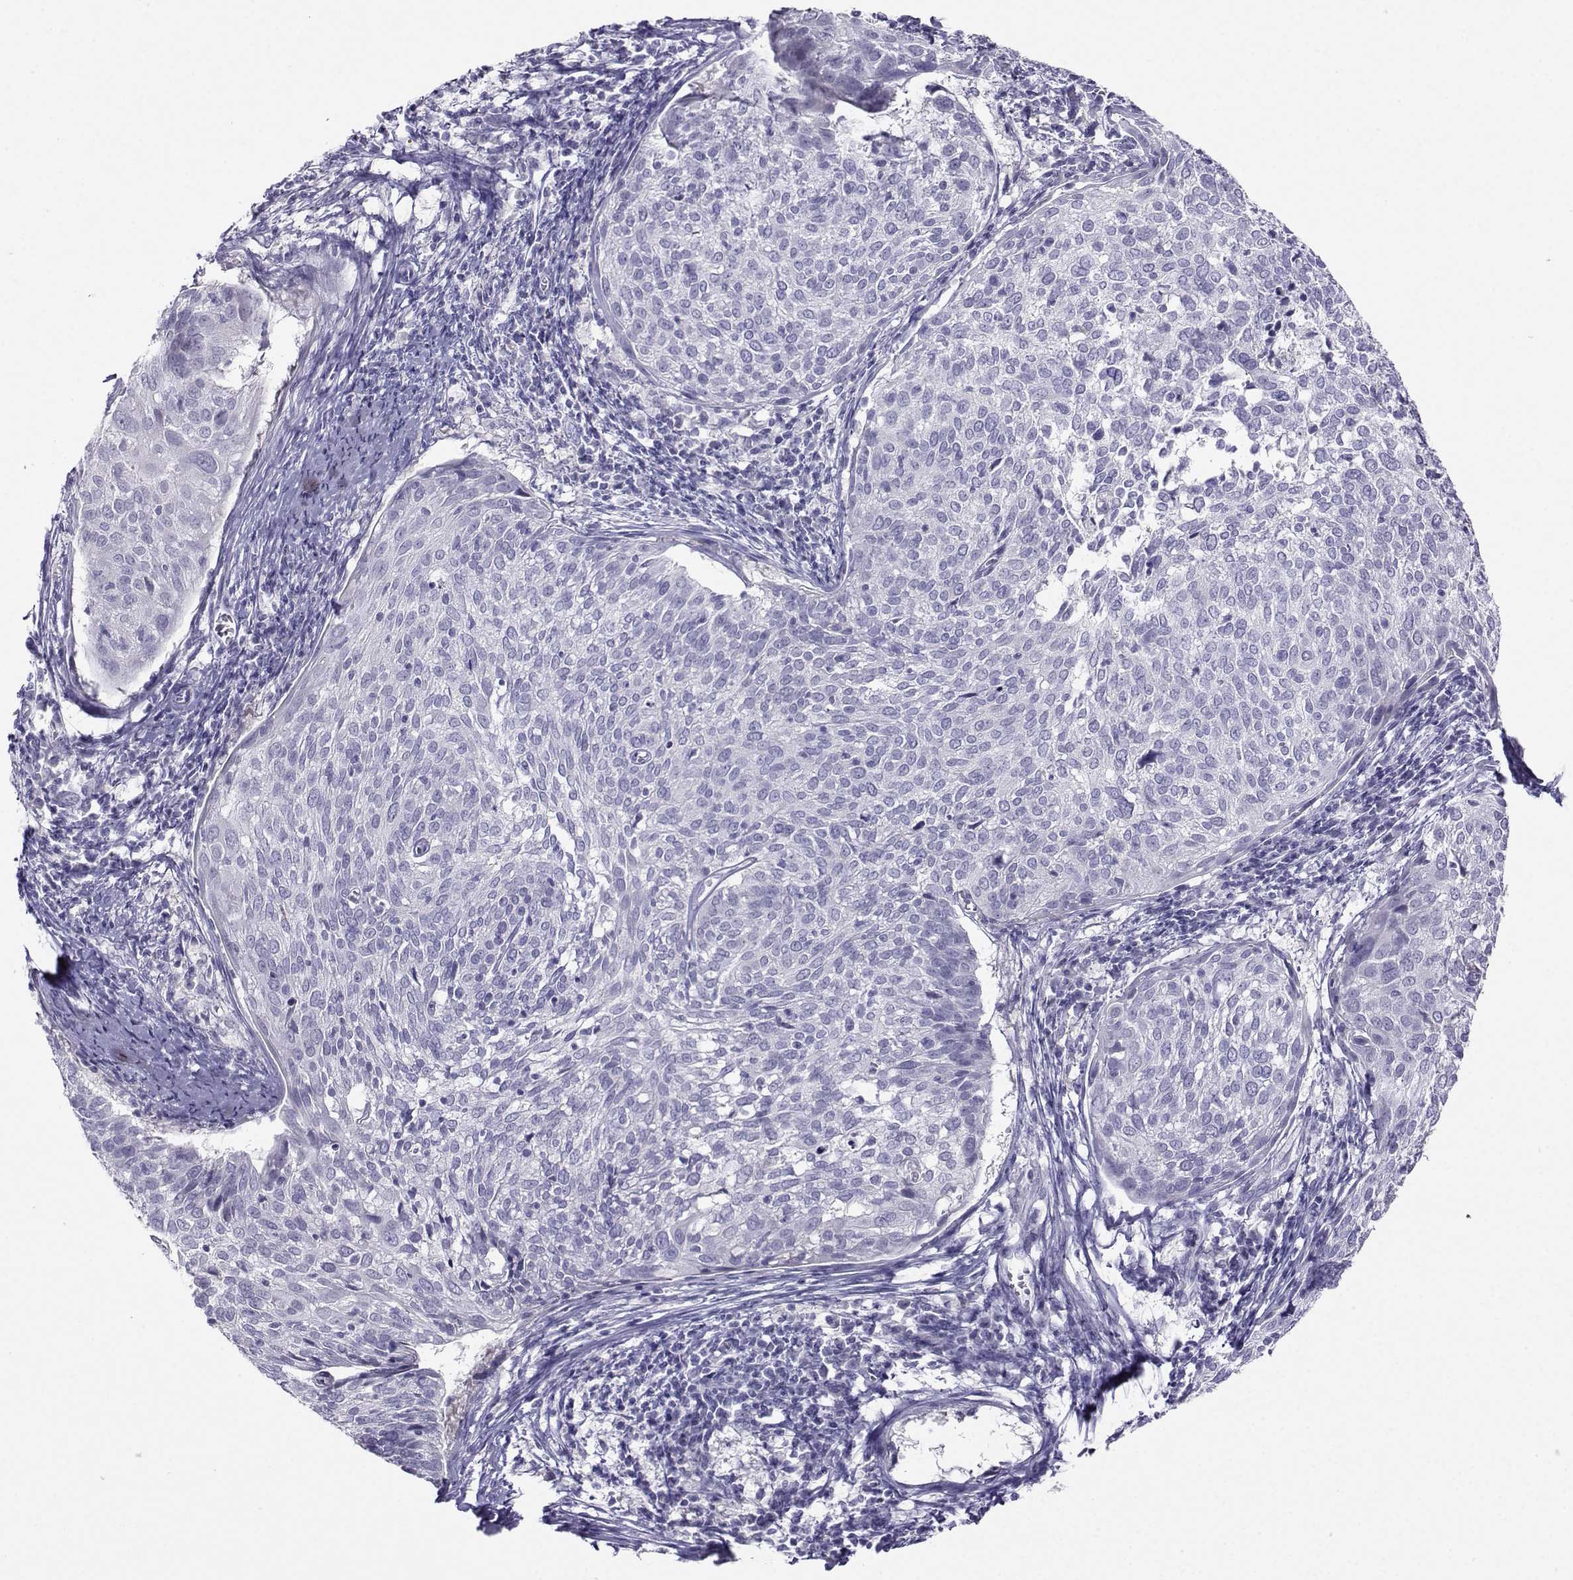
{"staining": {"intensity": "negative", "quantity": "none", "location": "none"}, "tissue": "cervical cancer", "cell_type": "Tumor cells", "image_type": "cancer", "snomed": [{"axis": "morphology", "description": "Squamous cell carcinoma, NOS"}, {"axis": "topography", "description": "Cervix"}], "caption": "This image is of cervical cancer (squamous cell carcinoma) stained with immunohistochemistry to label a protein in brown with the nuclei are counter-stained blue. There is no staining in tumor cells.", "gene": "FBXO24", "patient": {"sex": "female", "age": 39}}